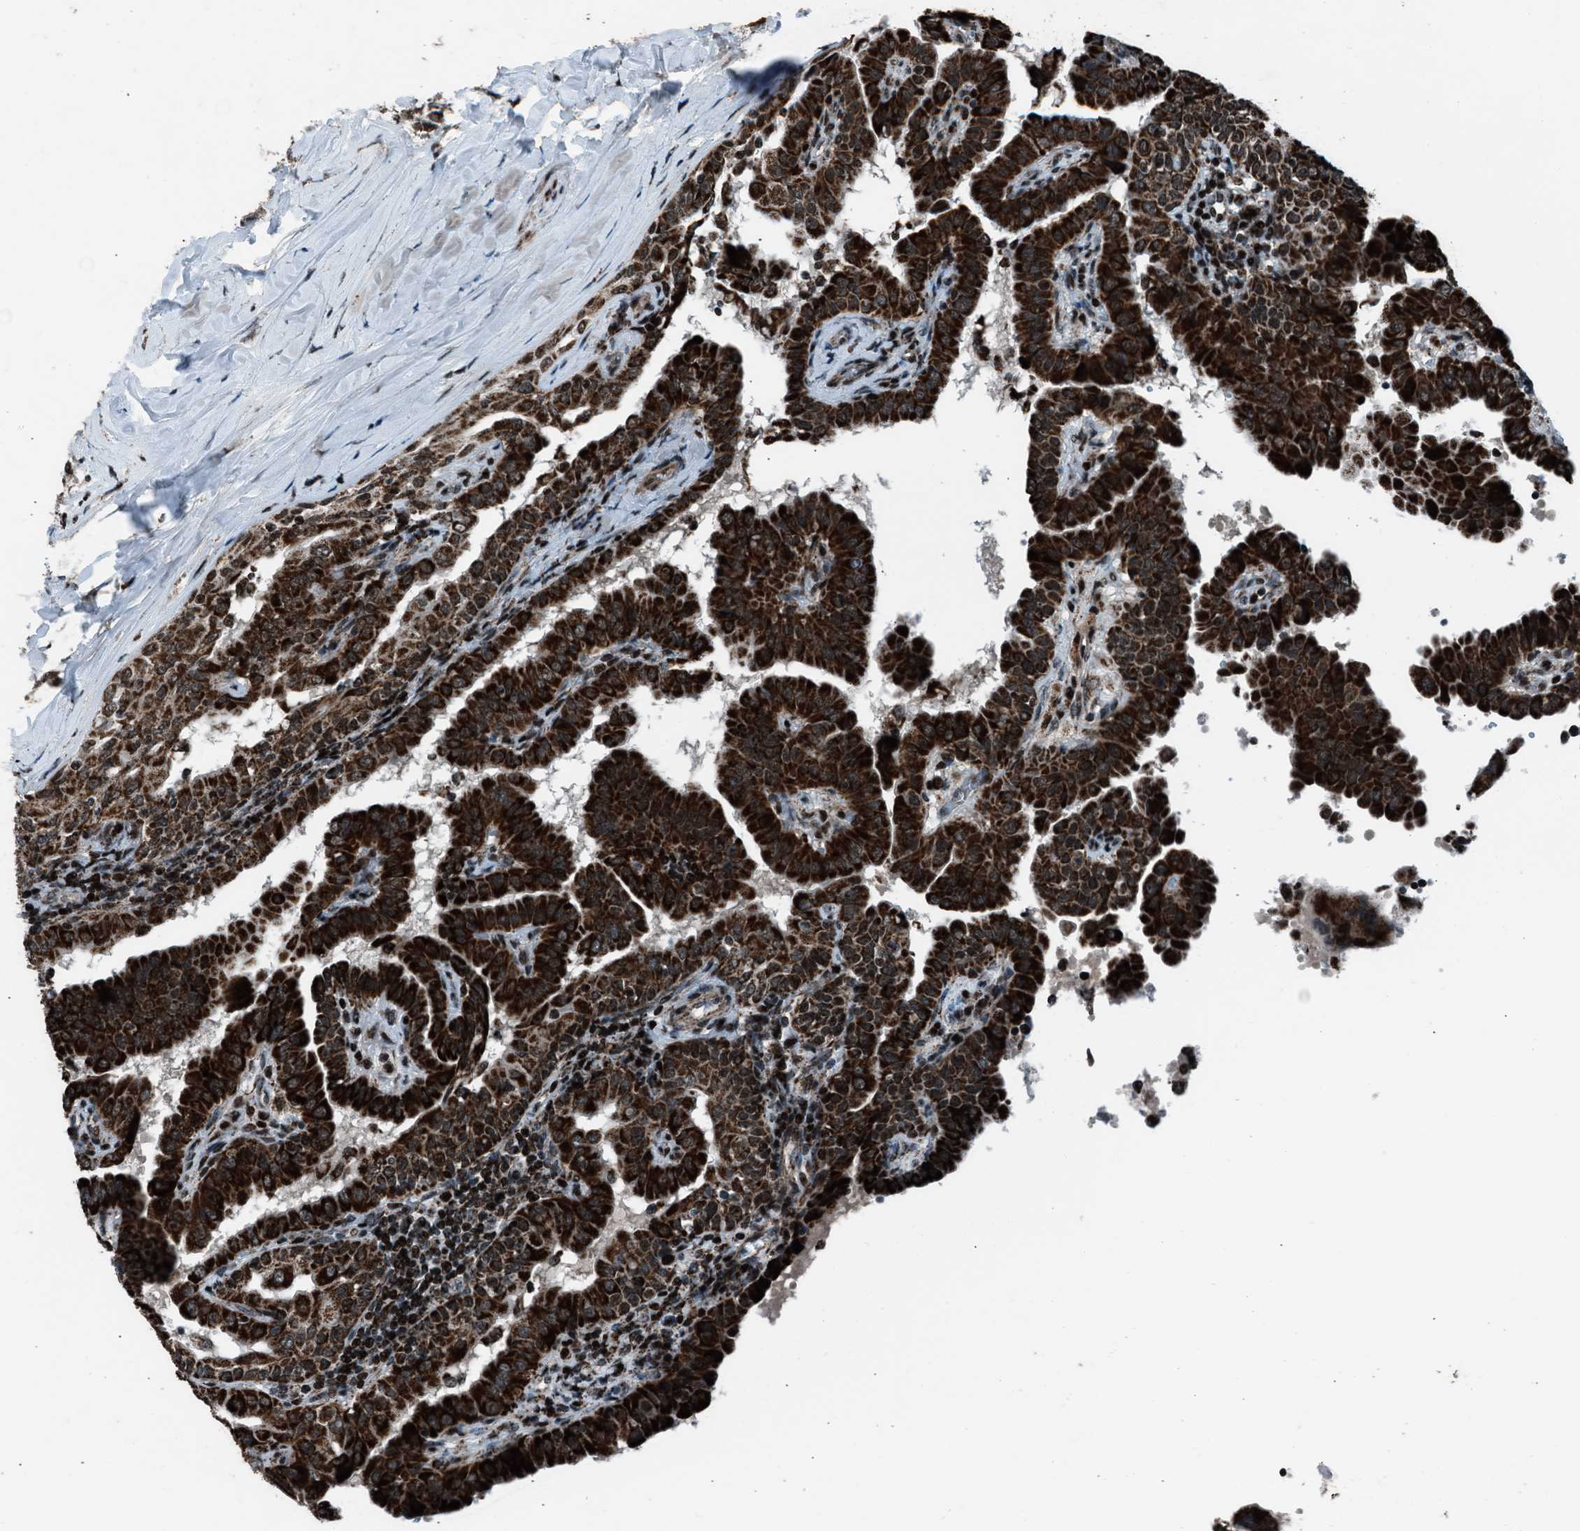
{"staining": {"intensity": "strong", "quantity": ">75%", "location": "cytoplasmic/membranous"}, "tissue": "thyroid cancer", "cell_type": "Tumor cells", "image_type": "cancer", "snomed": [{"axis": "morphology", "description": "Papillary adenocarcinoma, NOS"}, {"axis": "topography", "description": "Thyroid gland"}], "caption": "Papillary adenocarcinoma (thyroid) stained with IHC reveals strong cytoplasmic/membranous staining in approximately >75% of tumor cells.", "gene": "MORC3", "patient": {"sex": "male", "age": 33}}